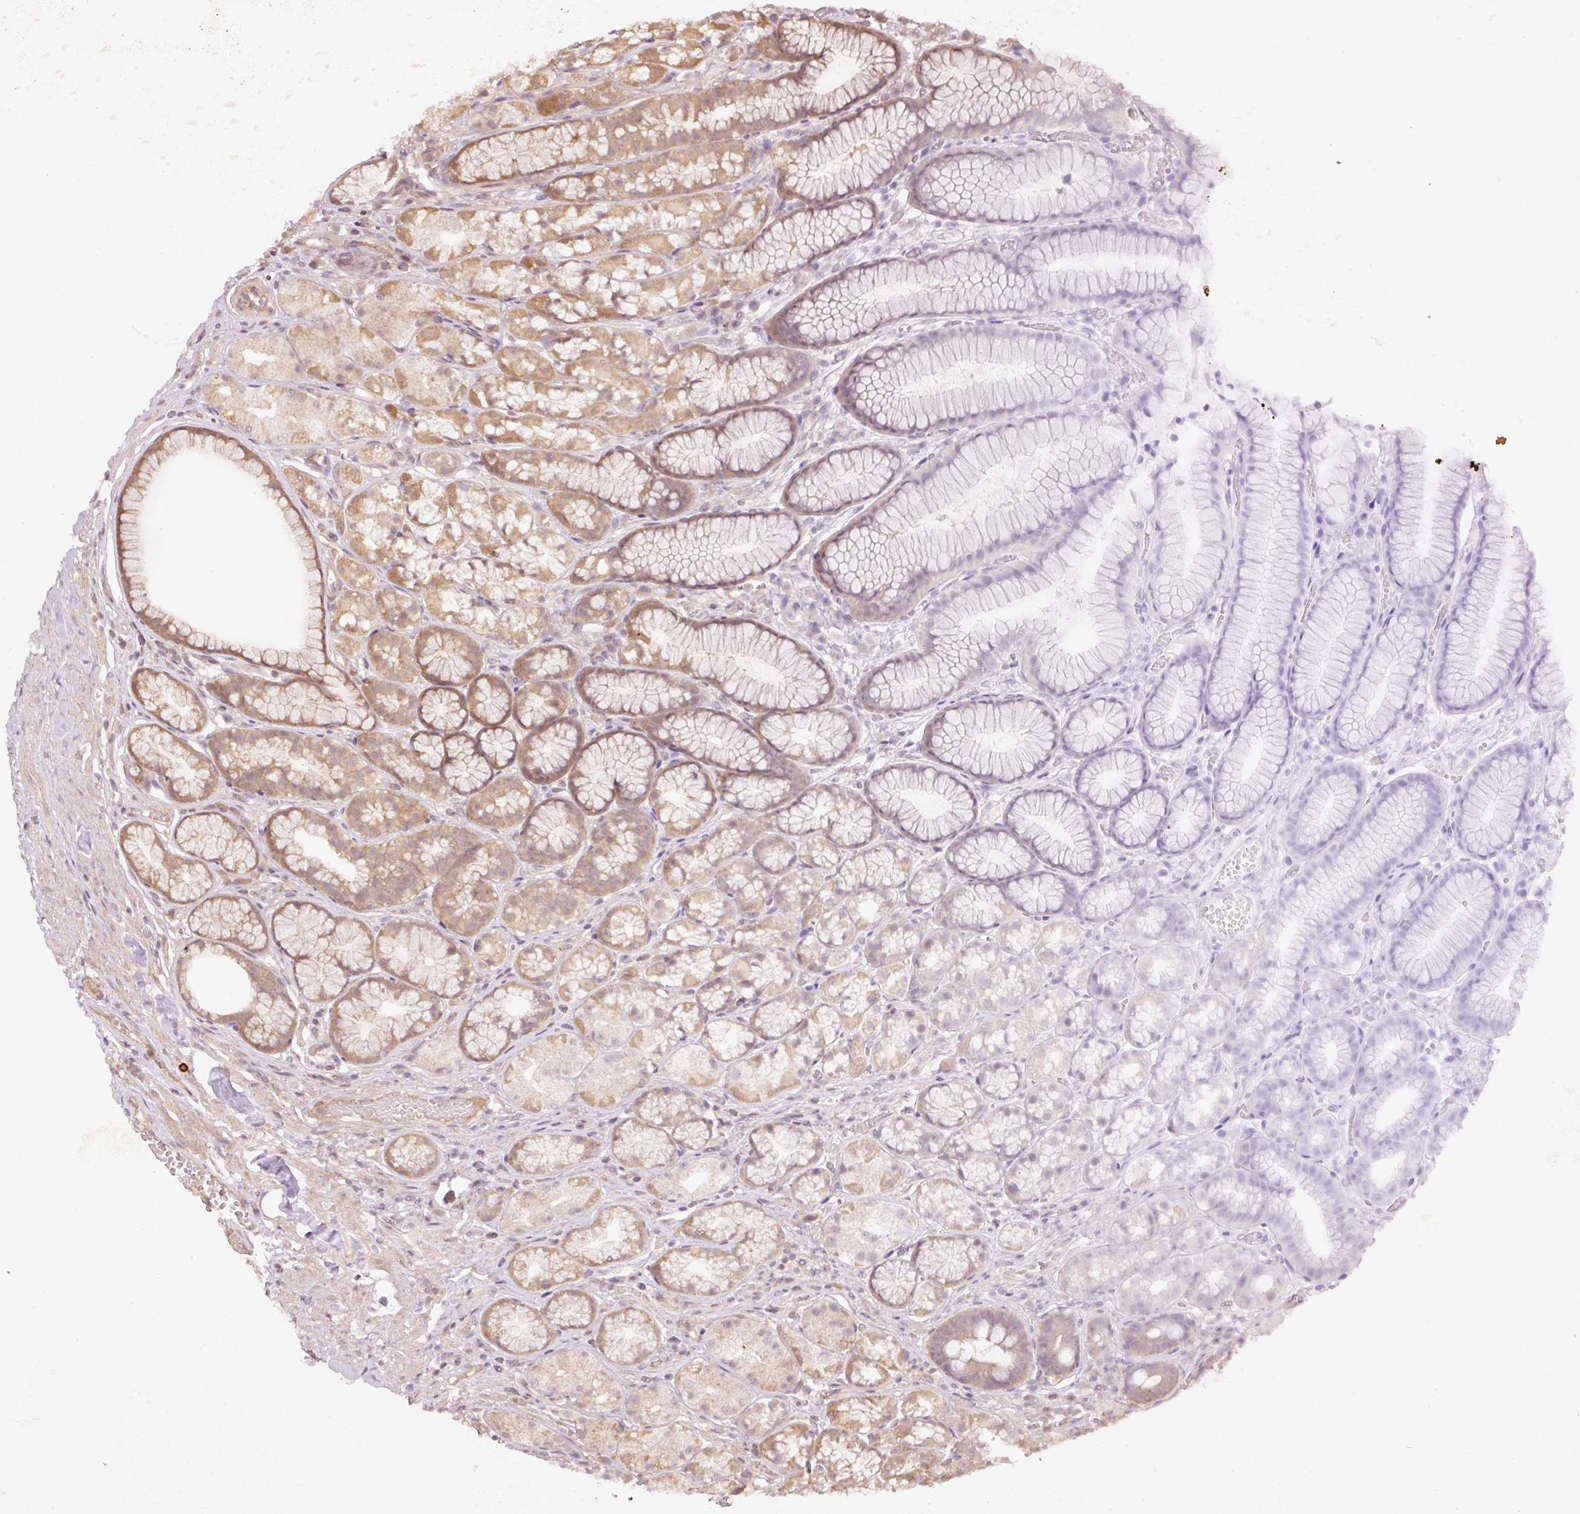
{"staining": {"intensity": "moderate", "quantity": "25%-75%", "location": "cytoplasmic/membranous"}, "tissue": "stomach", "cell_type": "Glandular cells", "image_type": "normal", "snomed": [{"axis": "morphology", "description": "Normal tissue, NOS"}, {"axis": "topography", "description": "Smooth muscle"}, {"axis": "topography", "description": "Stomach"}], "caption": "Moderate cytoplasmic/membranous expression is seen in about 25%-75% of glandular cells in benign stomach.", "gene": "OXER1", "patient": {"sex": "male", "age": 70}}